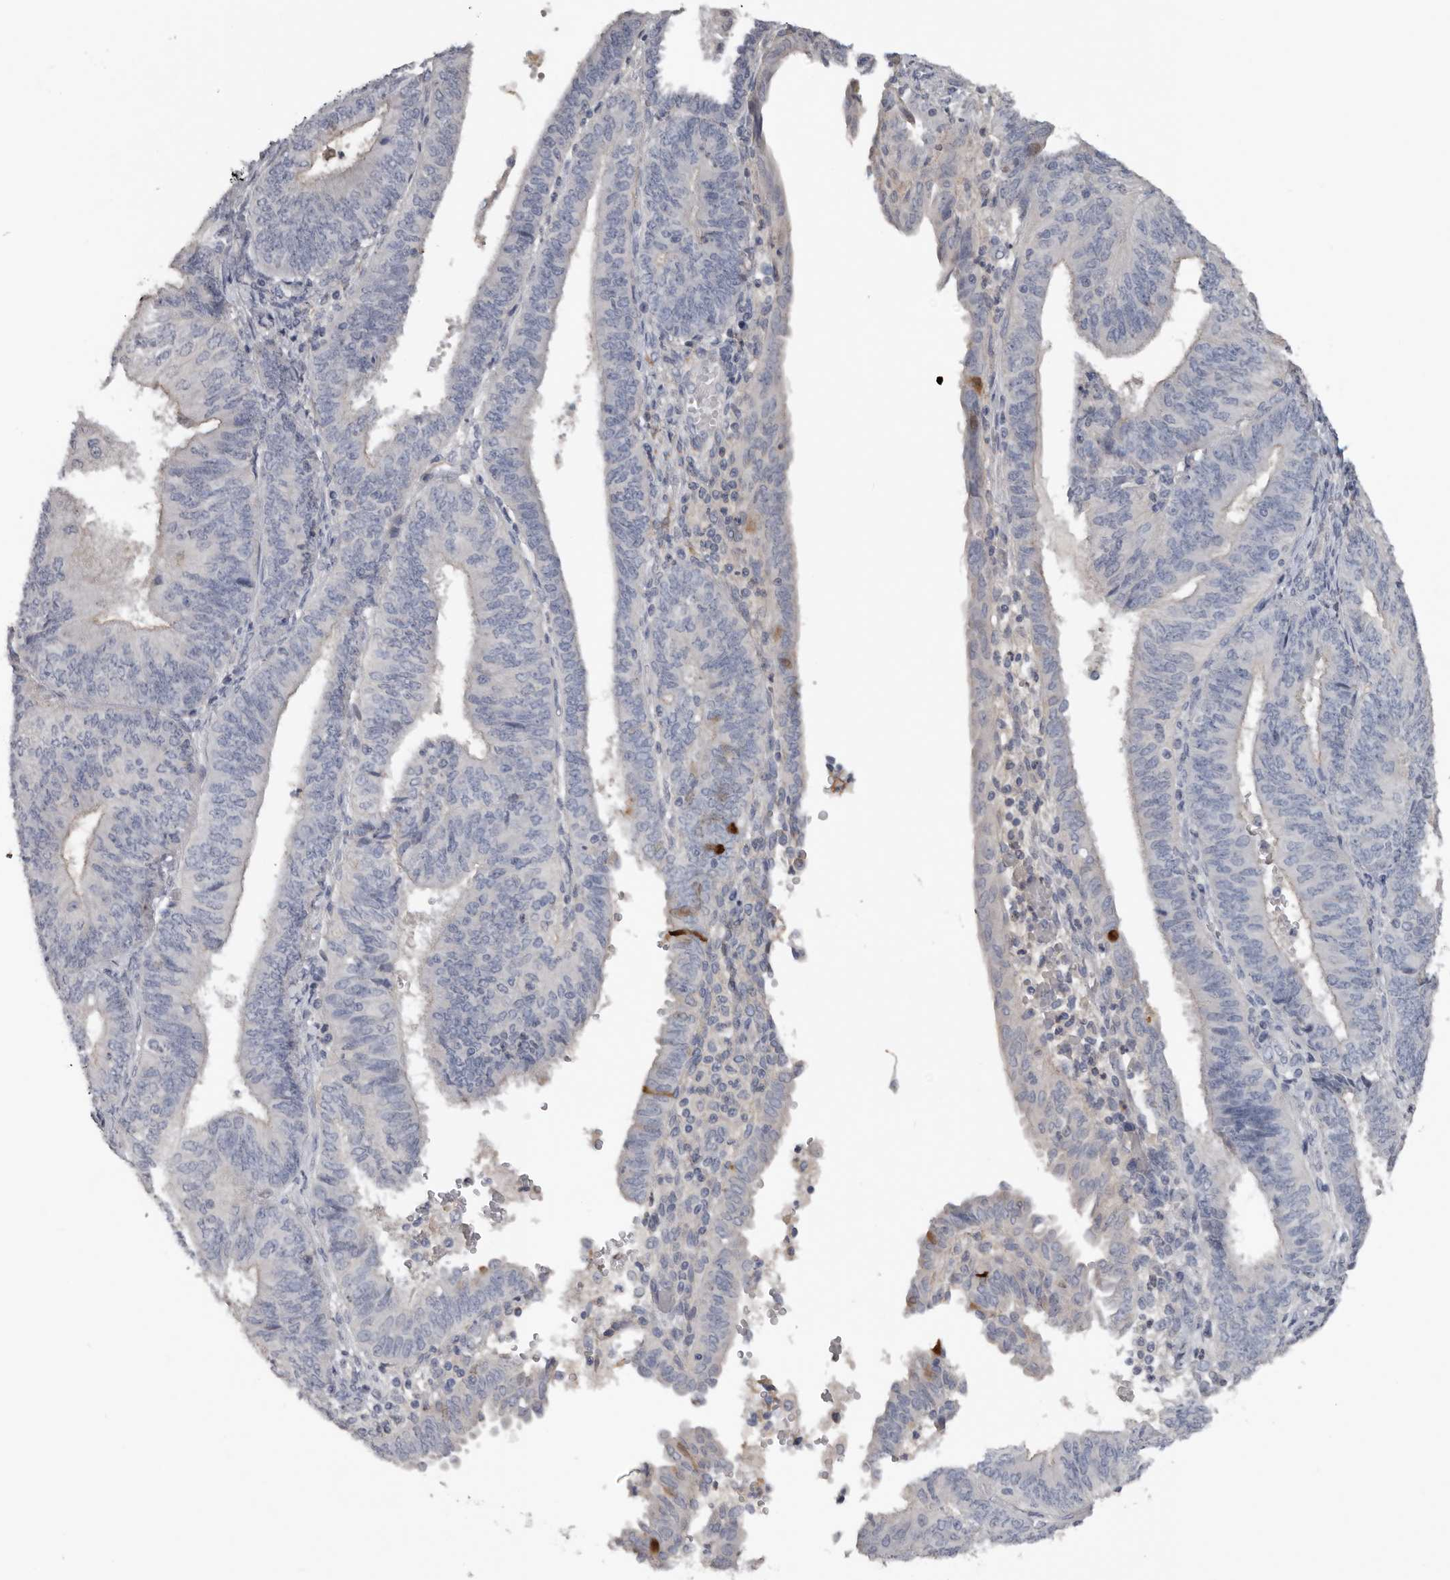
{"staining": {"intensity": "negative", "quantity": "none", "location": "none"}, "tissue": "endometrial cancer", "cell_type": "Tumor cells", "image_type": "cancer", "snomed": [{"axis": "morphology", "description": "Adenocarcinoma, NOS"}, {"axis": "topography", "description": "Endometrium"}], "caption": "Immunohistochemical staining of endometrial adenocarcinoma exhibits no significant expression in tumor cells.", "gene": "FABP7", "patient": {"sex": "female", "age": 58}}